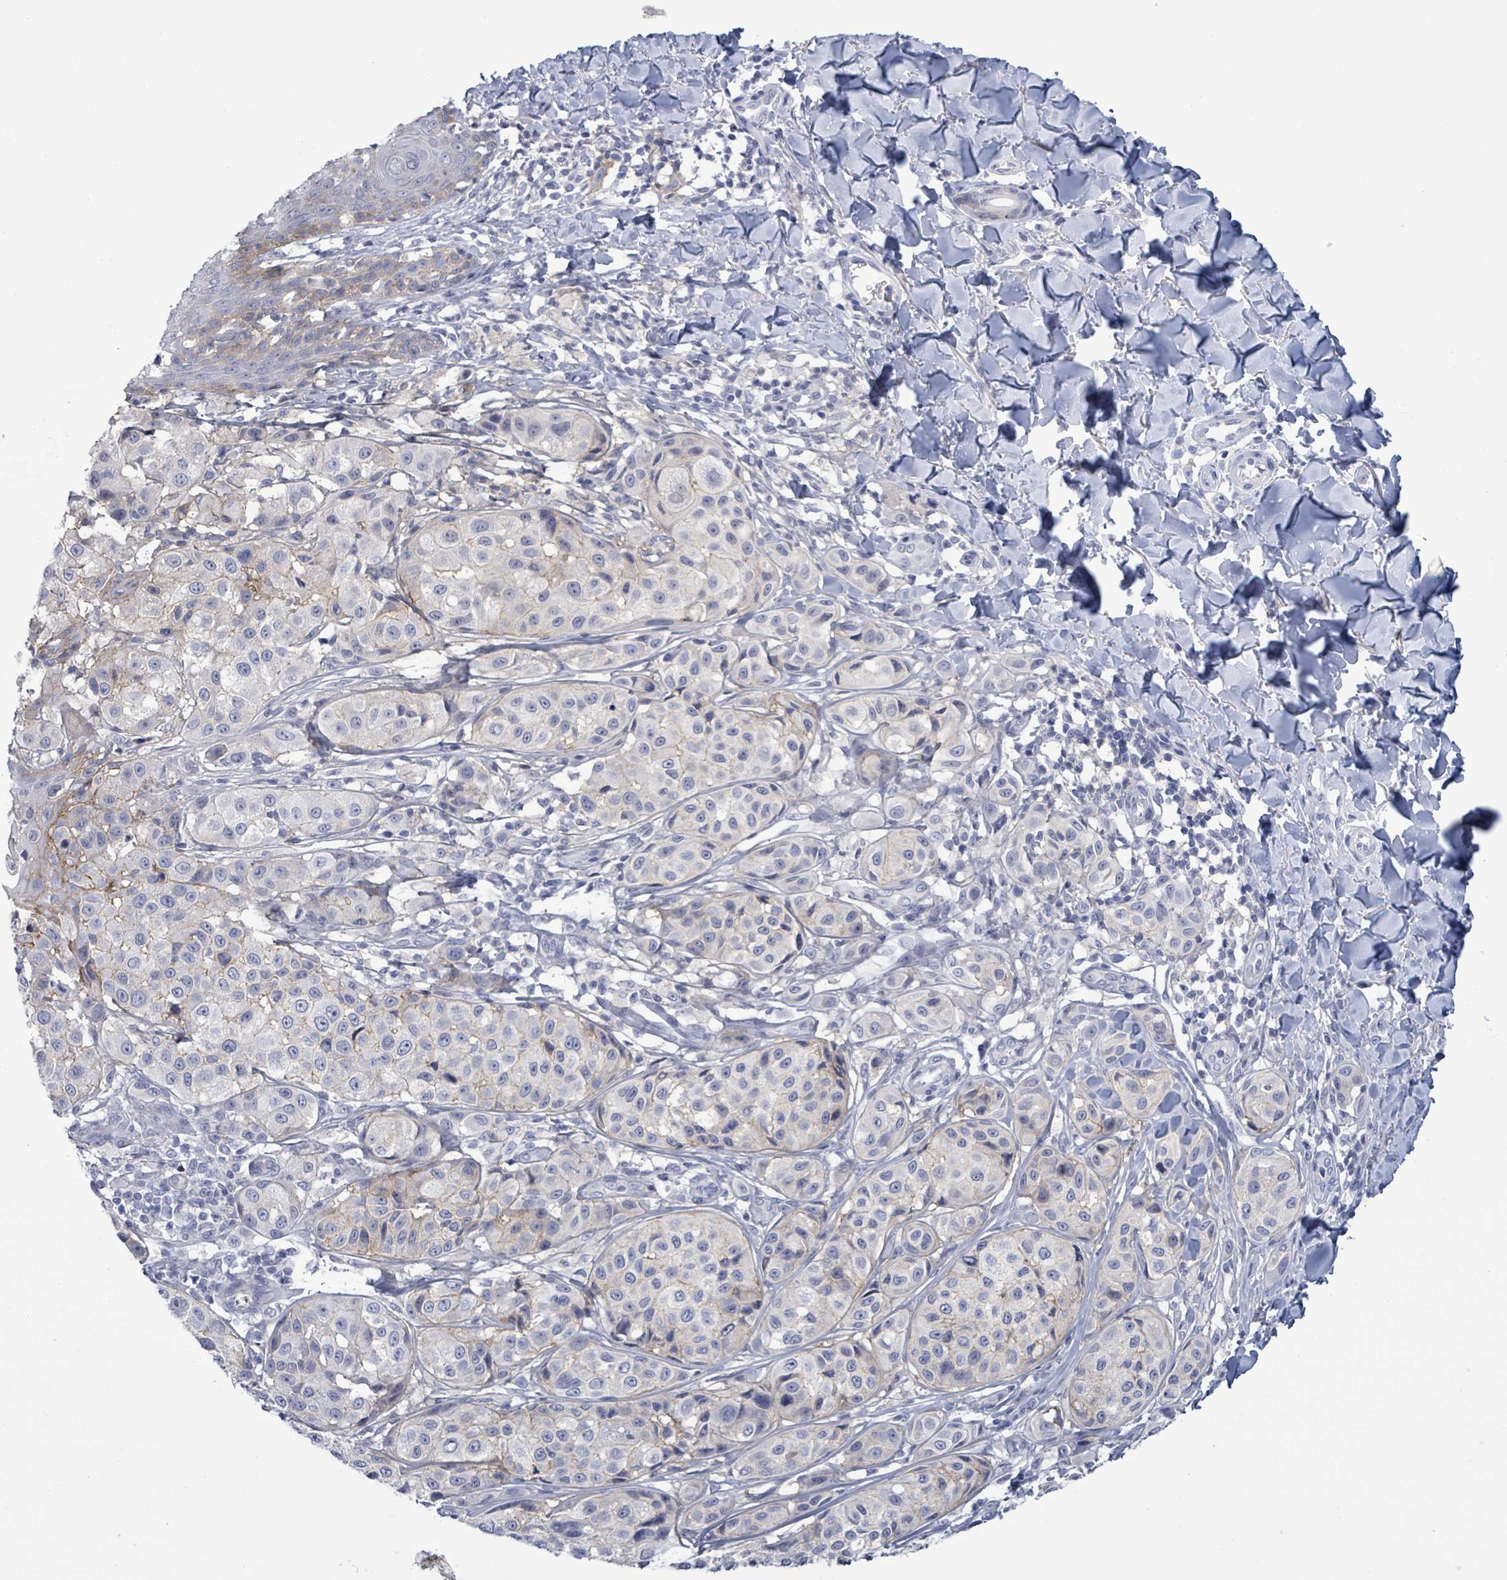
{"staining": {"intensity": "negative", "quantity": "none", "location": "none"}, "tissue": "melanoma", "cell_type": "Tumor cells", "image_type": "cancer", "snomed": [{"axis": "morphology", "description": "Malignant melanoma, NOS"}, {"axis": "topography", "description": "Skin"}], "caption": "Human malignant melanoma stained for a protein using immunohistochemistry shows no staining in tumor cells.", "gene": "BSG", "patient": {"sex": "male", "age": 39}}